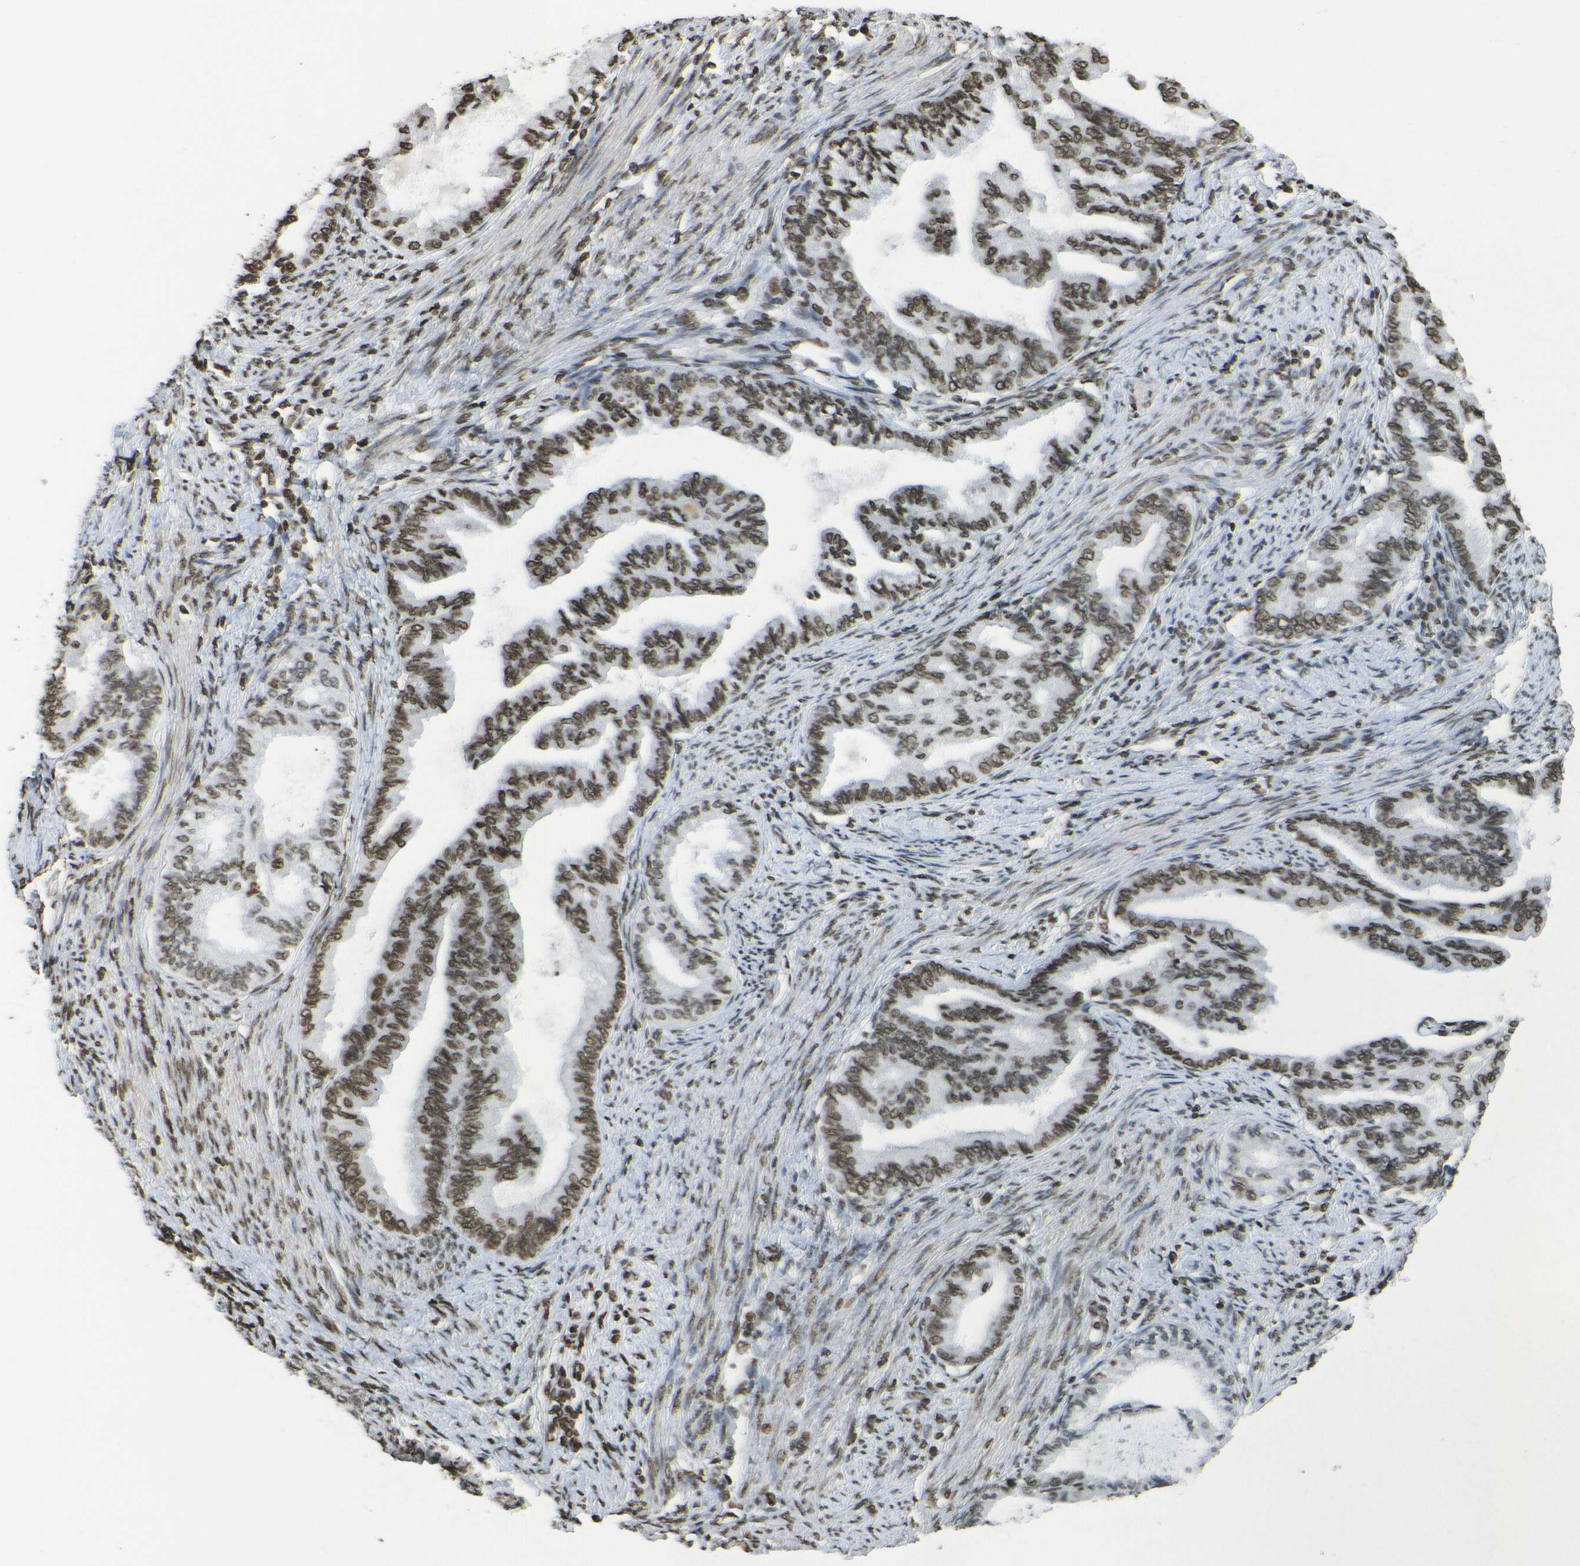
{"staining": {"intensity": "moderate", "quantity": ">75%", "location": "nuclear"}, "tissue": "endometrial cancer", "cell_type": "Tumor cells", "image_type": "cancer", "snomed": [{"axis": "morphology", "description": "Adenocarcinoma, NOS"}, {"axis": "topography", "description": "Endometrium"}], "caption": "The histopathology image shows immunohistochemical staining of endometrial cancer (adenocarcinoma). There is moderate nuclear staining is identified in approximately >75% of tumor cells. The staining is performed using DAB brown chromogen to label protein expression. The nuclei are counter-stained blue using hematoxylin.", "gene": "H4C16", "patient": {"sex": "female", "age": 86}}